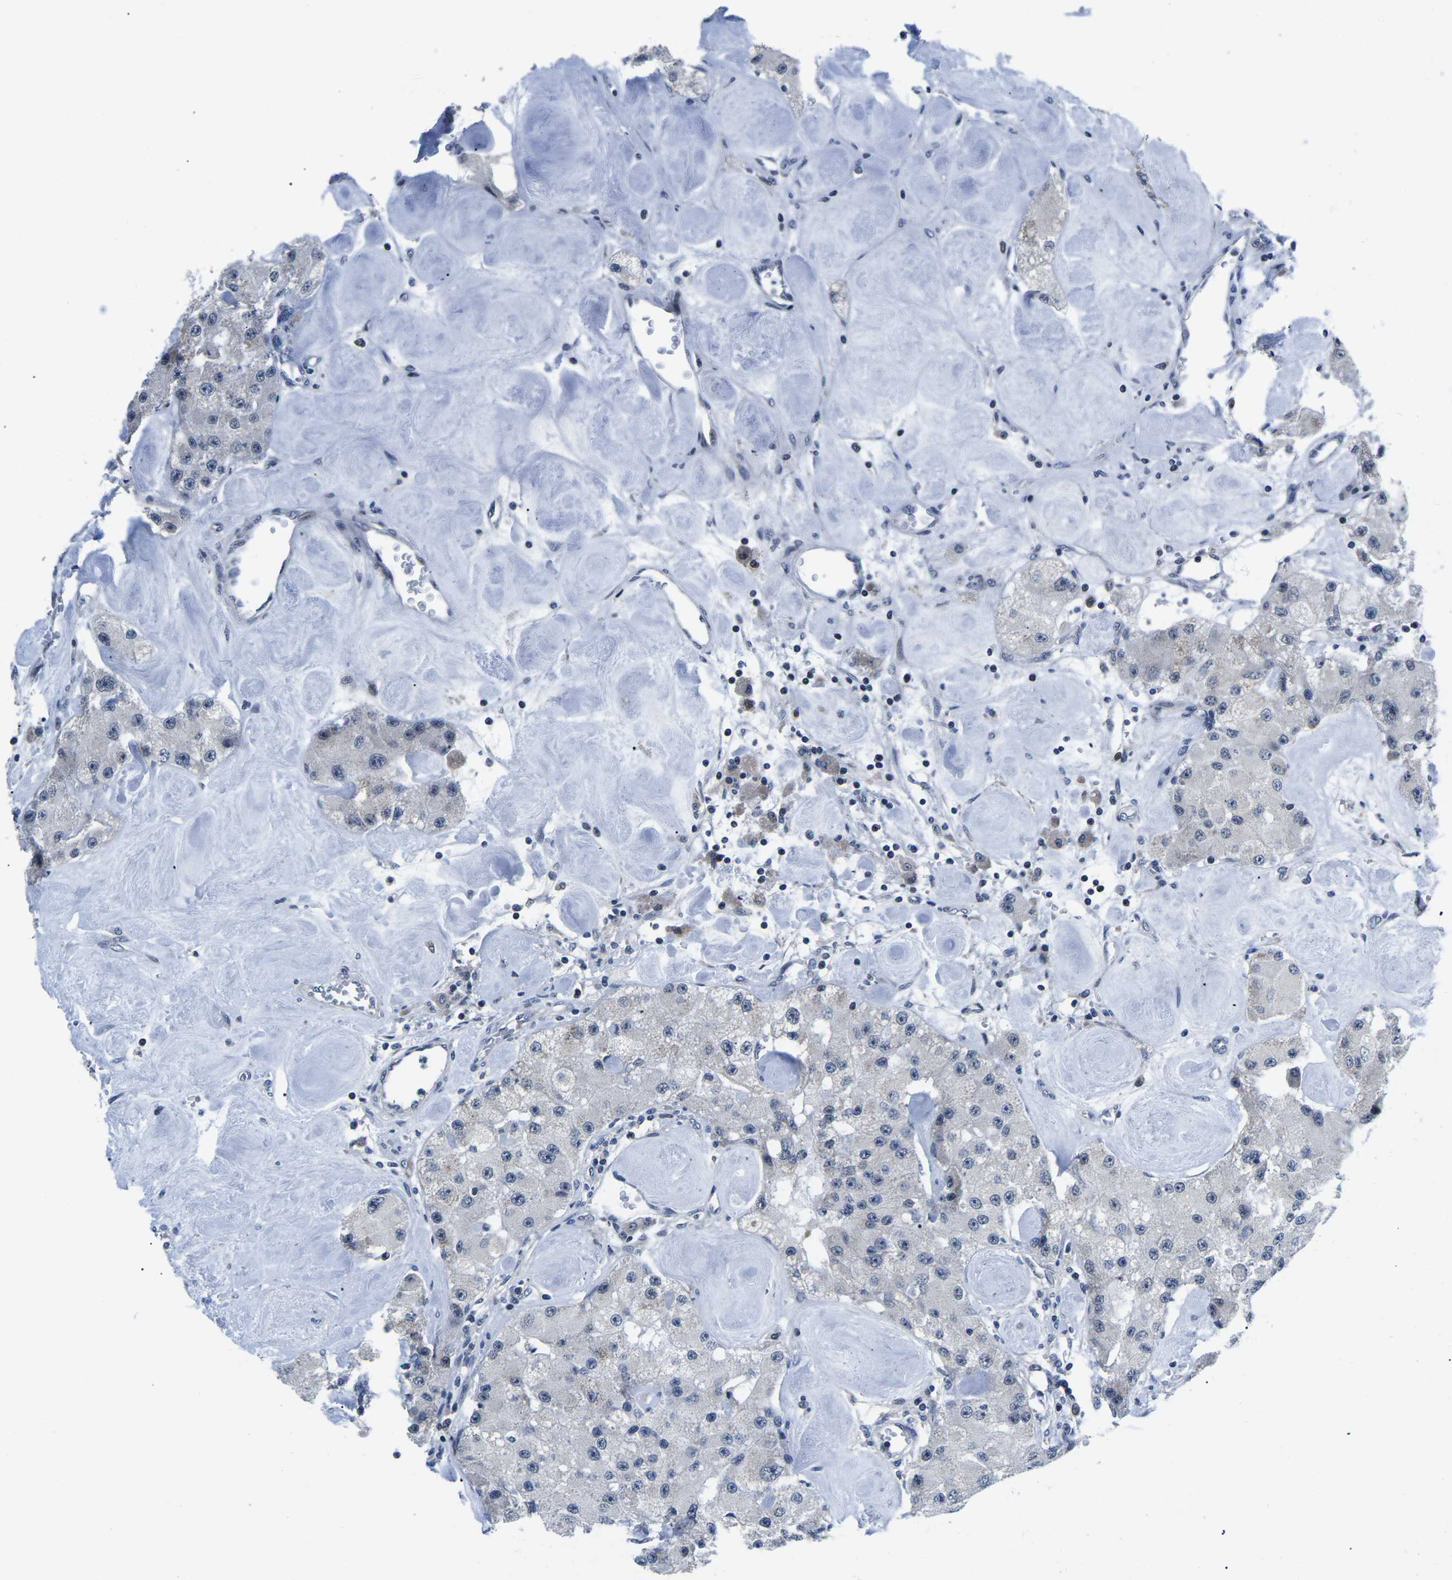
{"staining": {"intensity": "weak", "quantity": "<25%", "location": "cytoplasmic/membranous"}, "tissue": "carcinoid", "cell_type": "Tumor cells", "image_type": "cancer", "snomed": [{"axis": "morphology", "description": "Carcinoid, malignant, NOS"}, {"axis": "topography", "description": "Pancreas"}], "caption": "High magnification brightfield microscopy of carcinoid (malignant) stained with DAB (brown) and counterstained with hematoxylin (blue): tumor cells show no significant staining. Brightfield microscopy of immunohistochemistry (IHC) stained with DAB (3,3'-diaminobenzidine) (brown) and hematoxylin (blue), captured at high magnification.", "gene": "CDC73", "patient": {"sex": "male", "age": 41}}